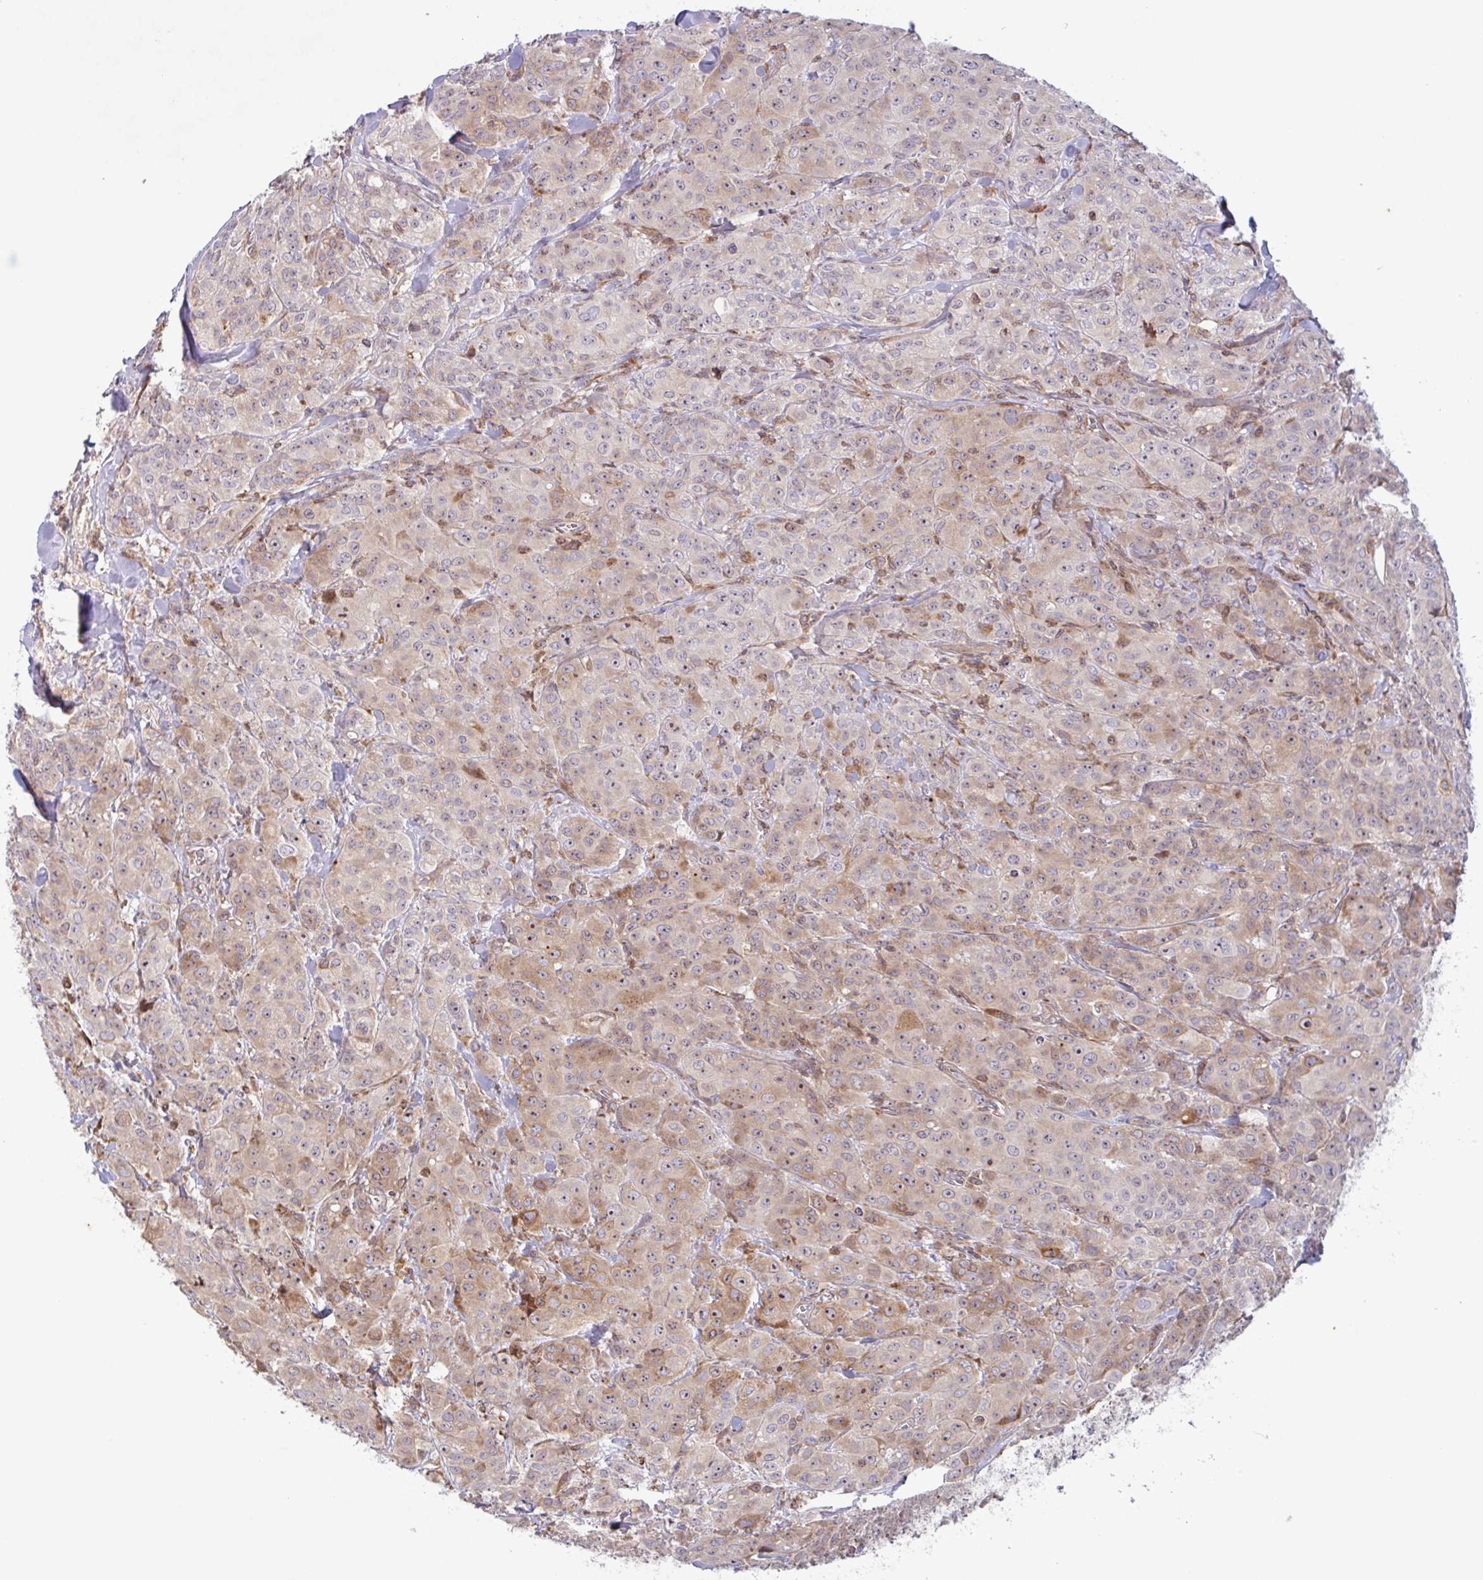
{"staining": {"intensity": "moderate", "quantity": ">75%", "location": "cytoplasmic/membranous,nuclear"}, "tissue": "breast cancer", "cell_type": "Tumor cells", "image_type": "cancer", "snomed": [{"axis": "morphology", "description": "Normal tissue, NOS"}, {"axis": "morphology", "description": "Duct carcinoma"}, {"axis": "topography", "description": "Breast"}], "caption": "Immunohistochemistry (IHC) of human breast infiltrating ductal carcinoma shows medium levels of moderate cytoplasmic/membranous and nuclear positivity in approximately >75% of tumor cells.", "gene": "RIT1", "patient": {"sex": "female", "age": 43}}